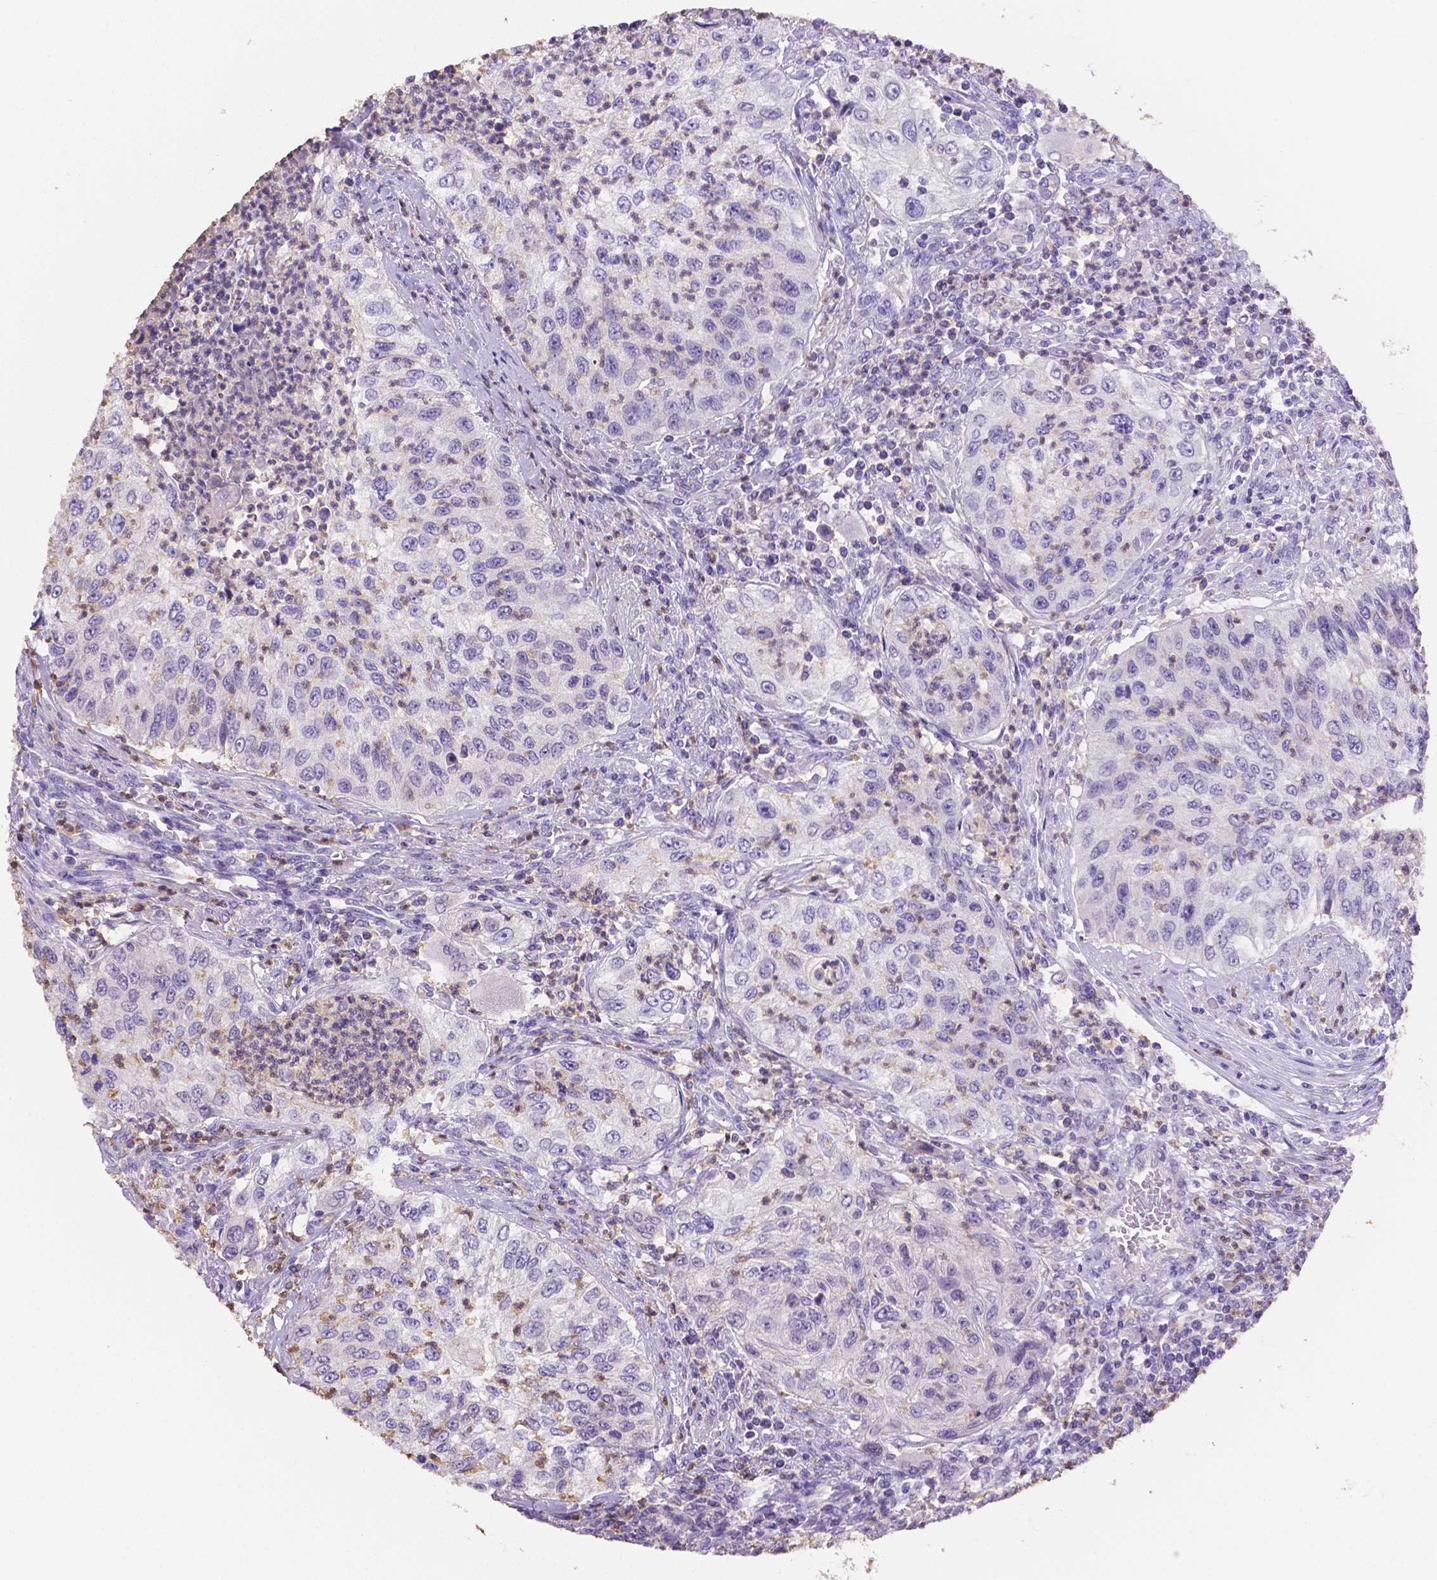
{"staining": {"intensity": "negative", "quantity": "none", "location": "none"}, "tissue": "urothelial cancer", "cell_type": "Tumor cells", "image_type": "cancer", "snomed": [{"axis": "morphology", "description": "Urothelial carcinoma, High grade"}, {"axis": "topography", "description": "Urinary bladder"}], "caption": "Immunohistochemical staining of urothelial carcinoma (high-grade) demonstrates no significant positivity in tumor cells.", "gene": "NXPE2", "patient": {"sex": "female", "age": 60}}